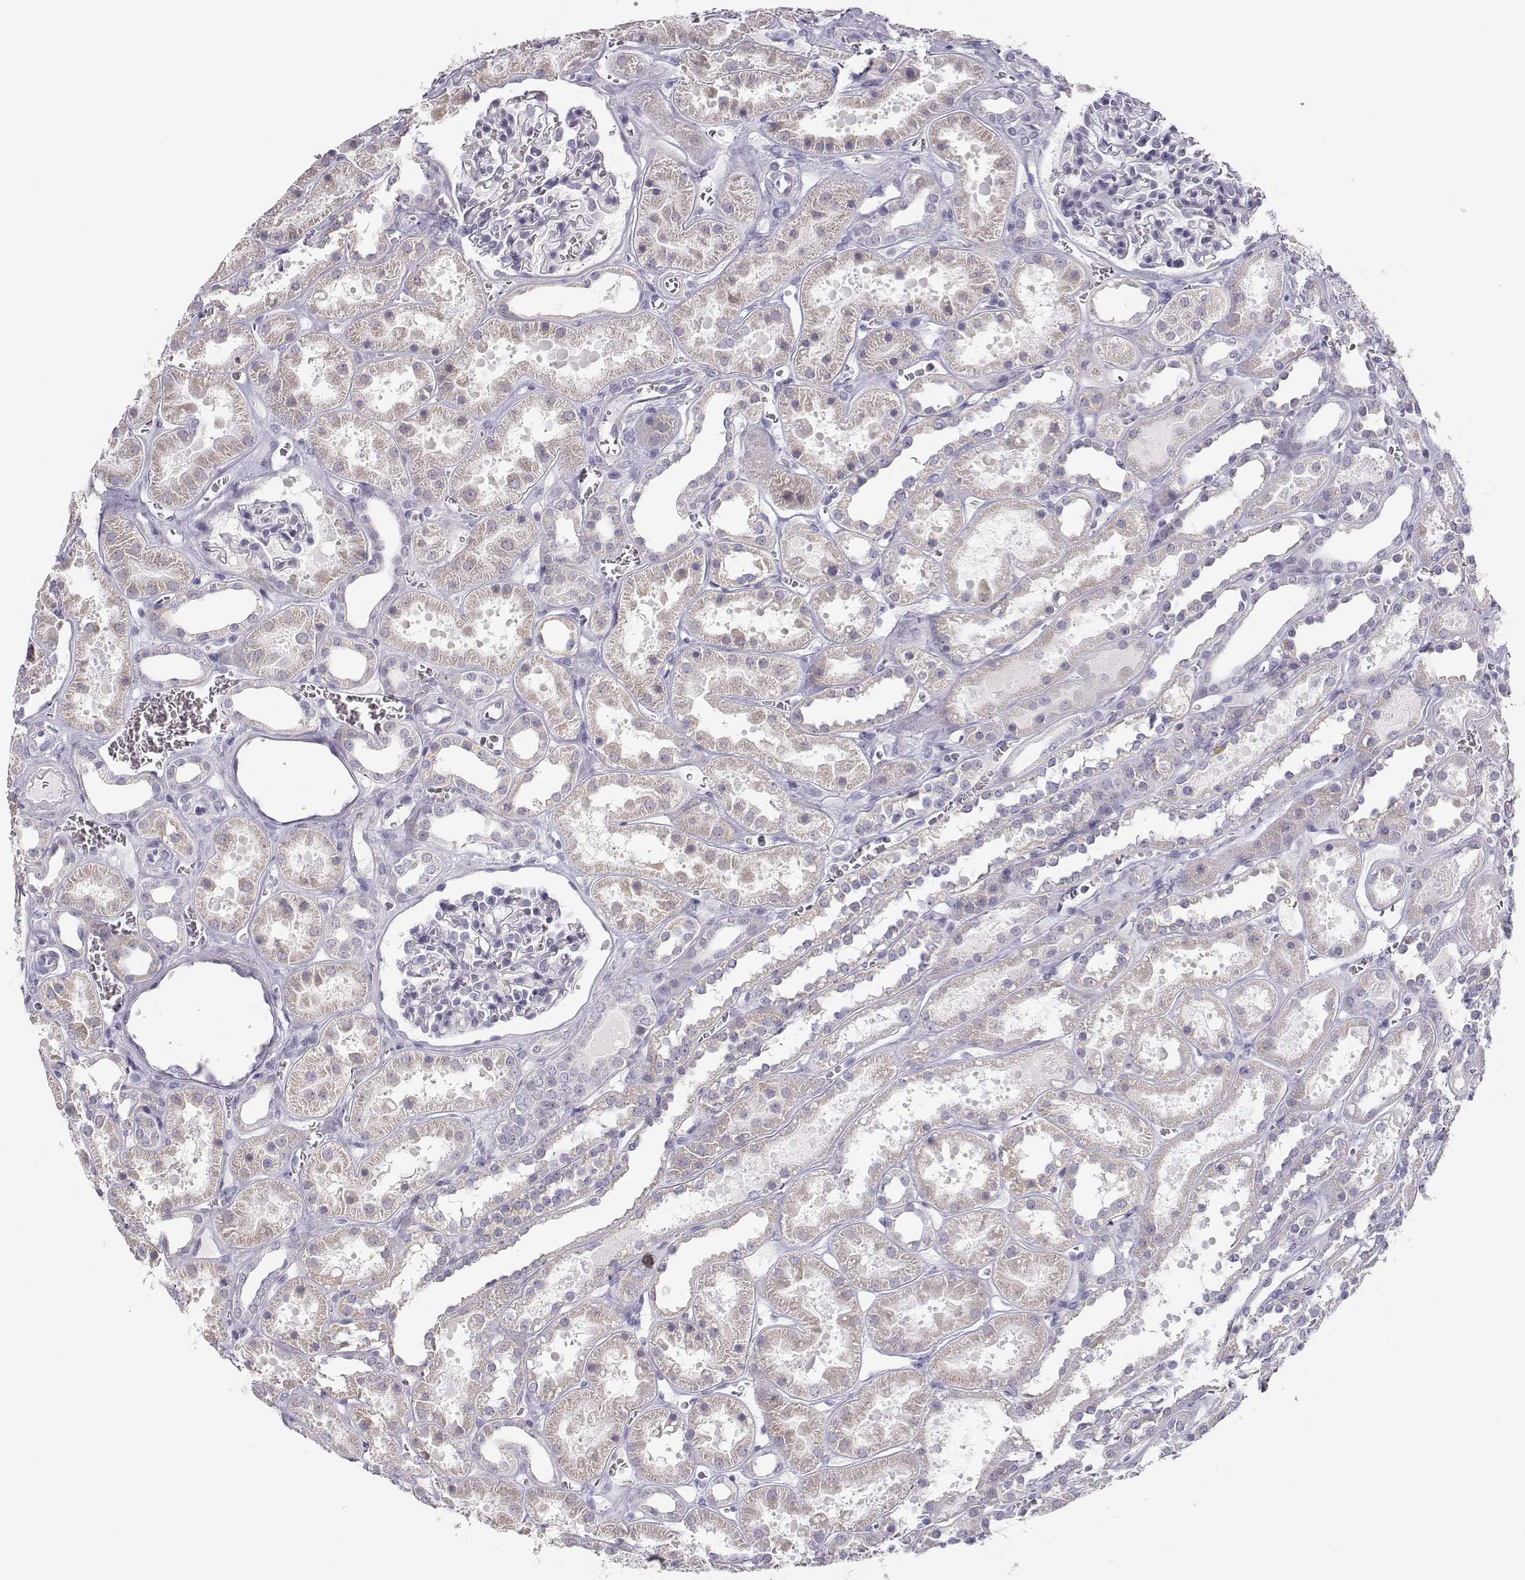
{"staining": {"intensity": "negative", "quantity": "none", "location": "none"}, "tissue": "kidney", "cell_type": "Cells in glomeruli", "image_type": "normal", "snomed": [{"axis": "morphology", "description": "Normal tissue, NOS"}, {"axis": "topography", "description": "Kidney"}], "caption": "IHC of normal kidney shows no positivity in cells in glomeruli.", "gene": "FAM166A", "patient": {"sex": "female", "age": 41}}